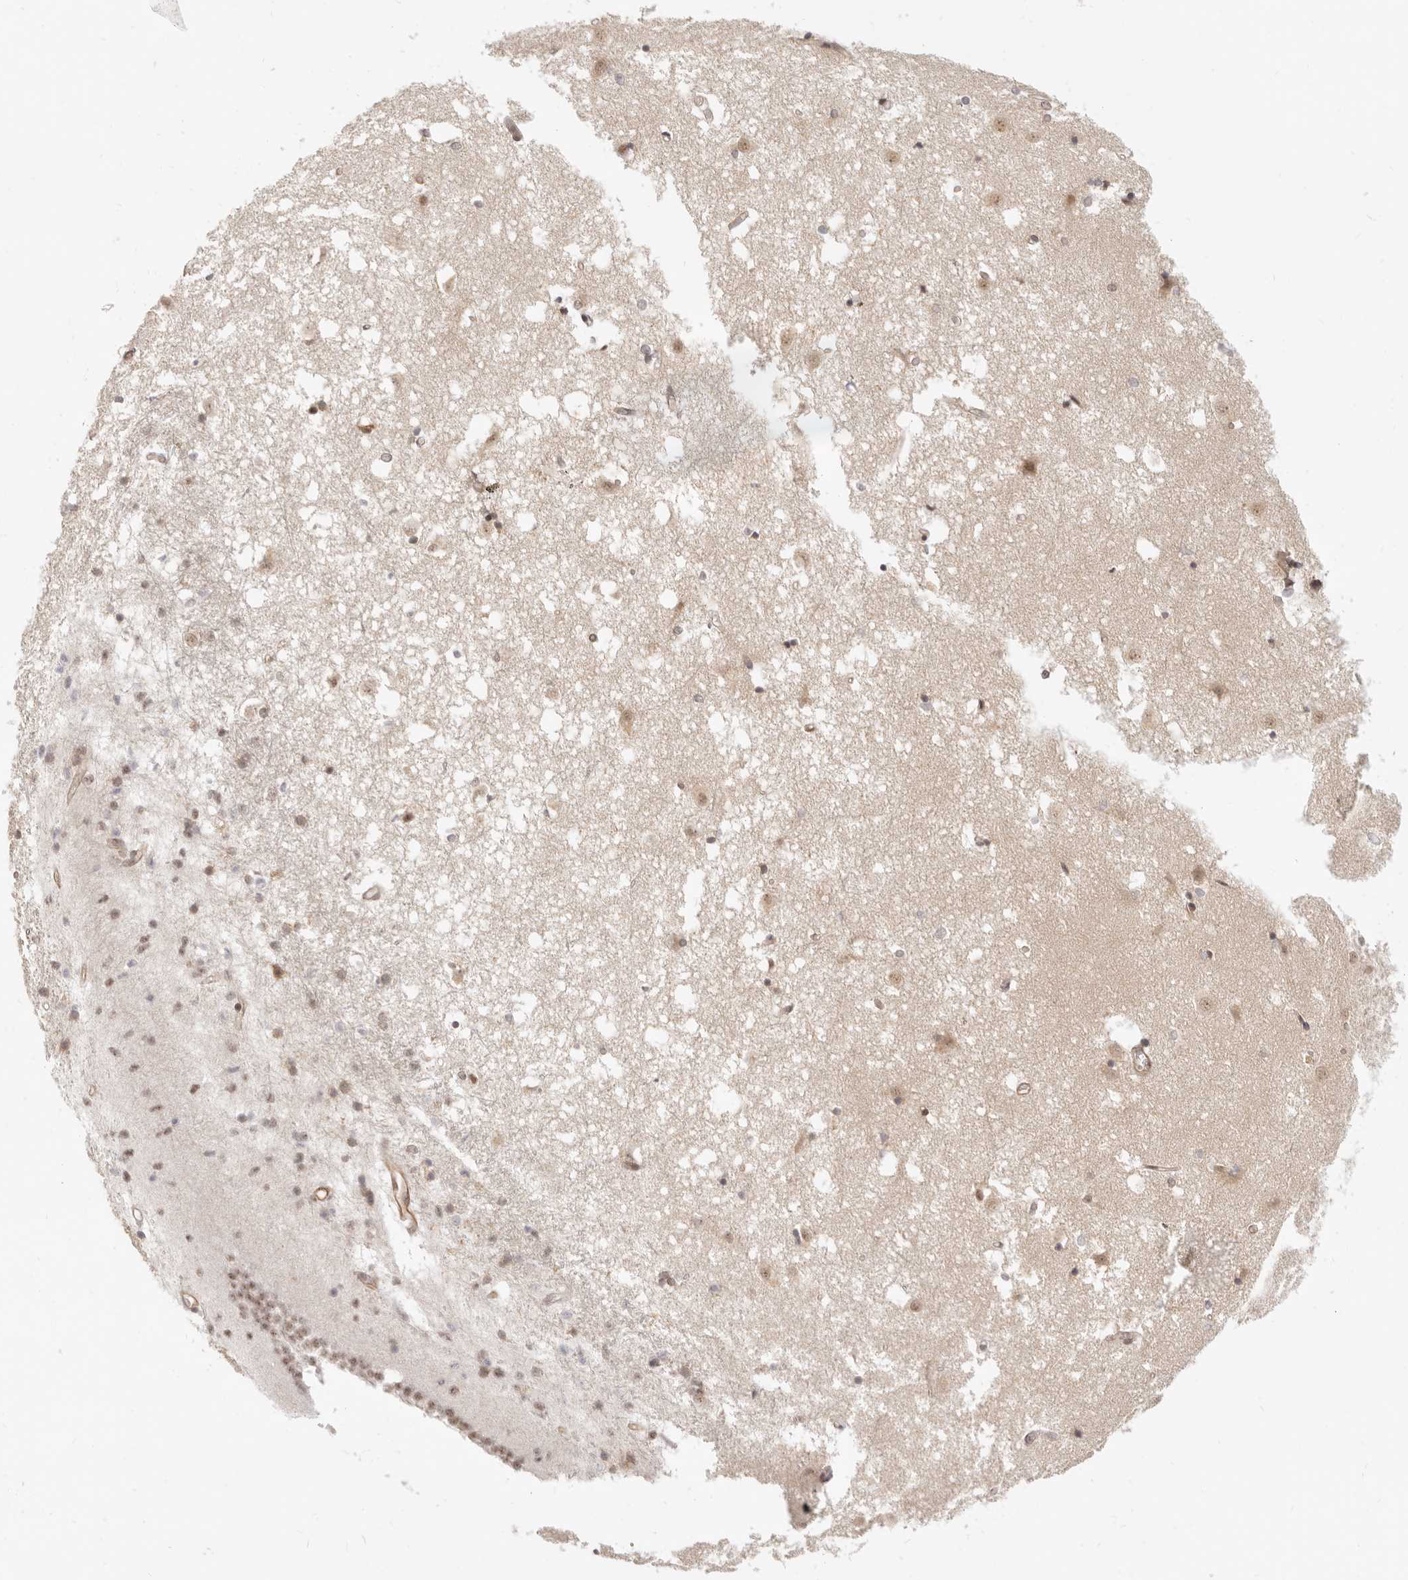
{"staining": {"intensity": "moderate", "quantity": "<25%", "location": "nuclear"}, "tissue": "caudate", "cell_type": "Glial cells", "image_type": "normal", "snomed": [{"axis": "morphology", "description": "Normal tissue, NOS"}, {"axis": "topography", "description": "Lateral ventricle wall"}], "caption": "This micrograph reveals immunohistochemistry (IHC) staining of normal human caudate, with low moderate nuclear staining in approximately <25% of glial cells.", "gene": "BAP1", "patient": {"sex": "male", "age": 45}}